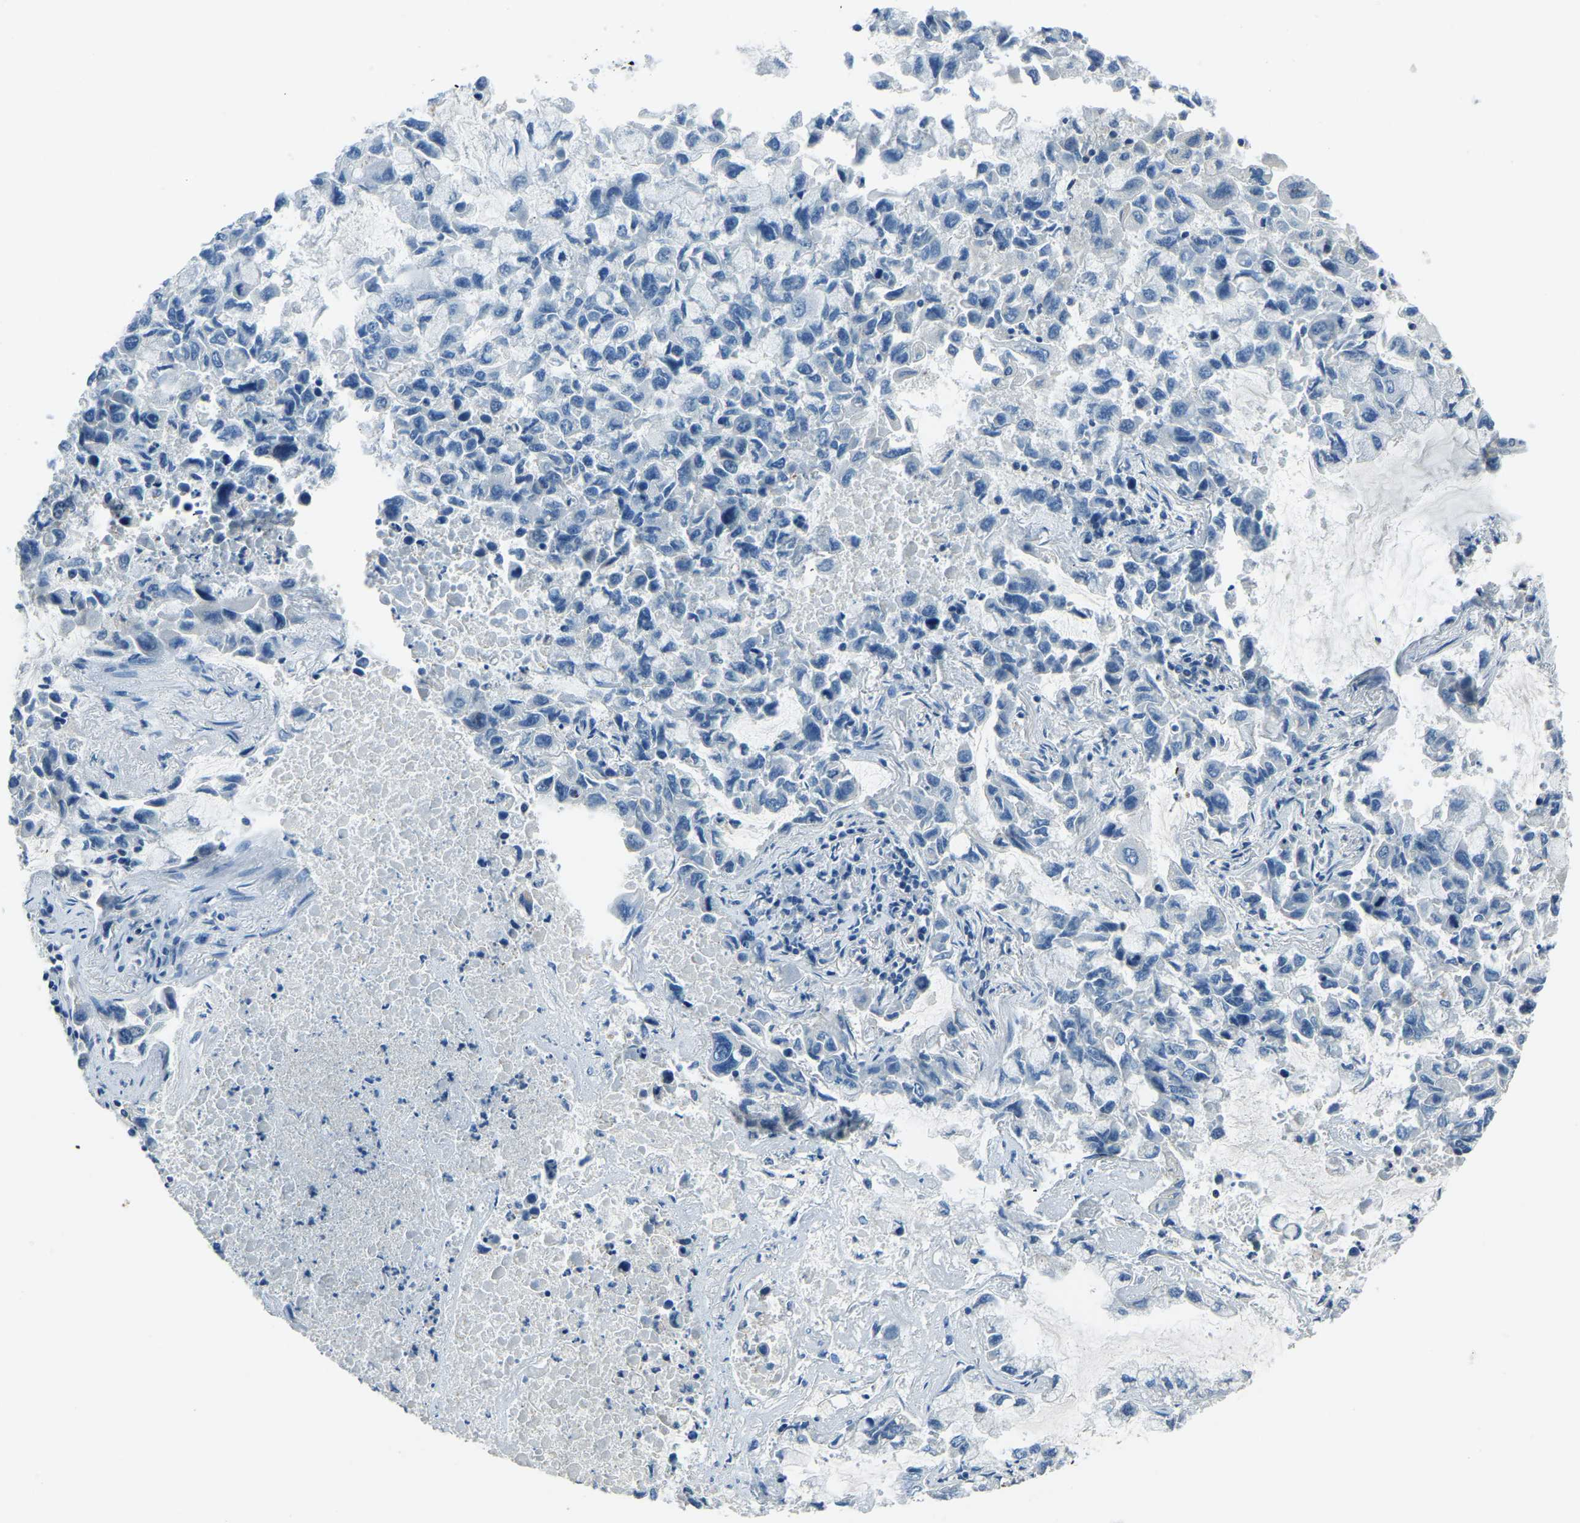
{"staining": {"intensity": "negative", "quantity": "none", "location": "none"}, "tissue": "lung cancer", "cell_type": "Tumor cells", "image_type": "cancer", "snomed": [{"axis": "morphology", "description": "Adenocarcinoma, NOS"}, {"axis": "topography", "description": "Lung"}], "caption": "Image shows no protein positivity in tumor cells of lung adenocarcinoma tissue.", "gene": "RRP1", "patient": {"sex": "male", "age": 64}}